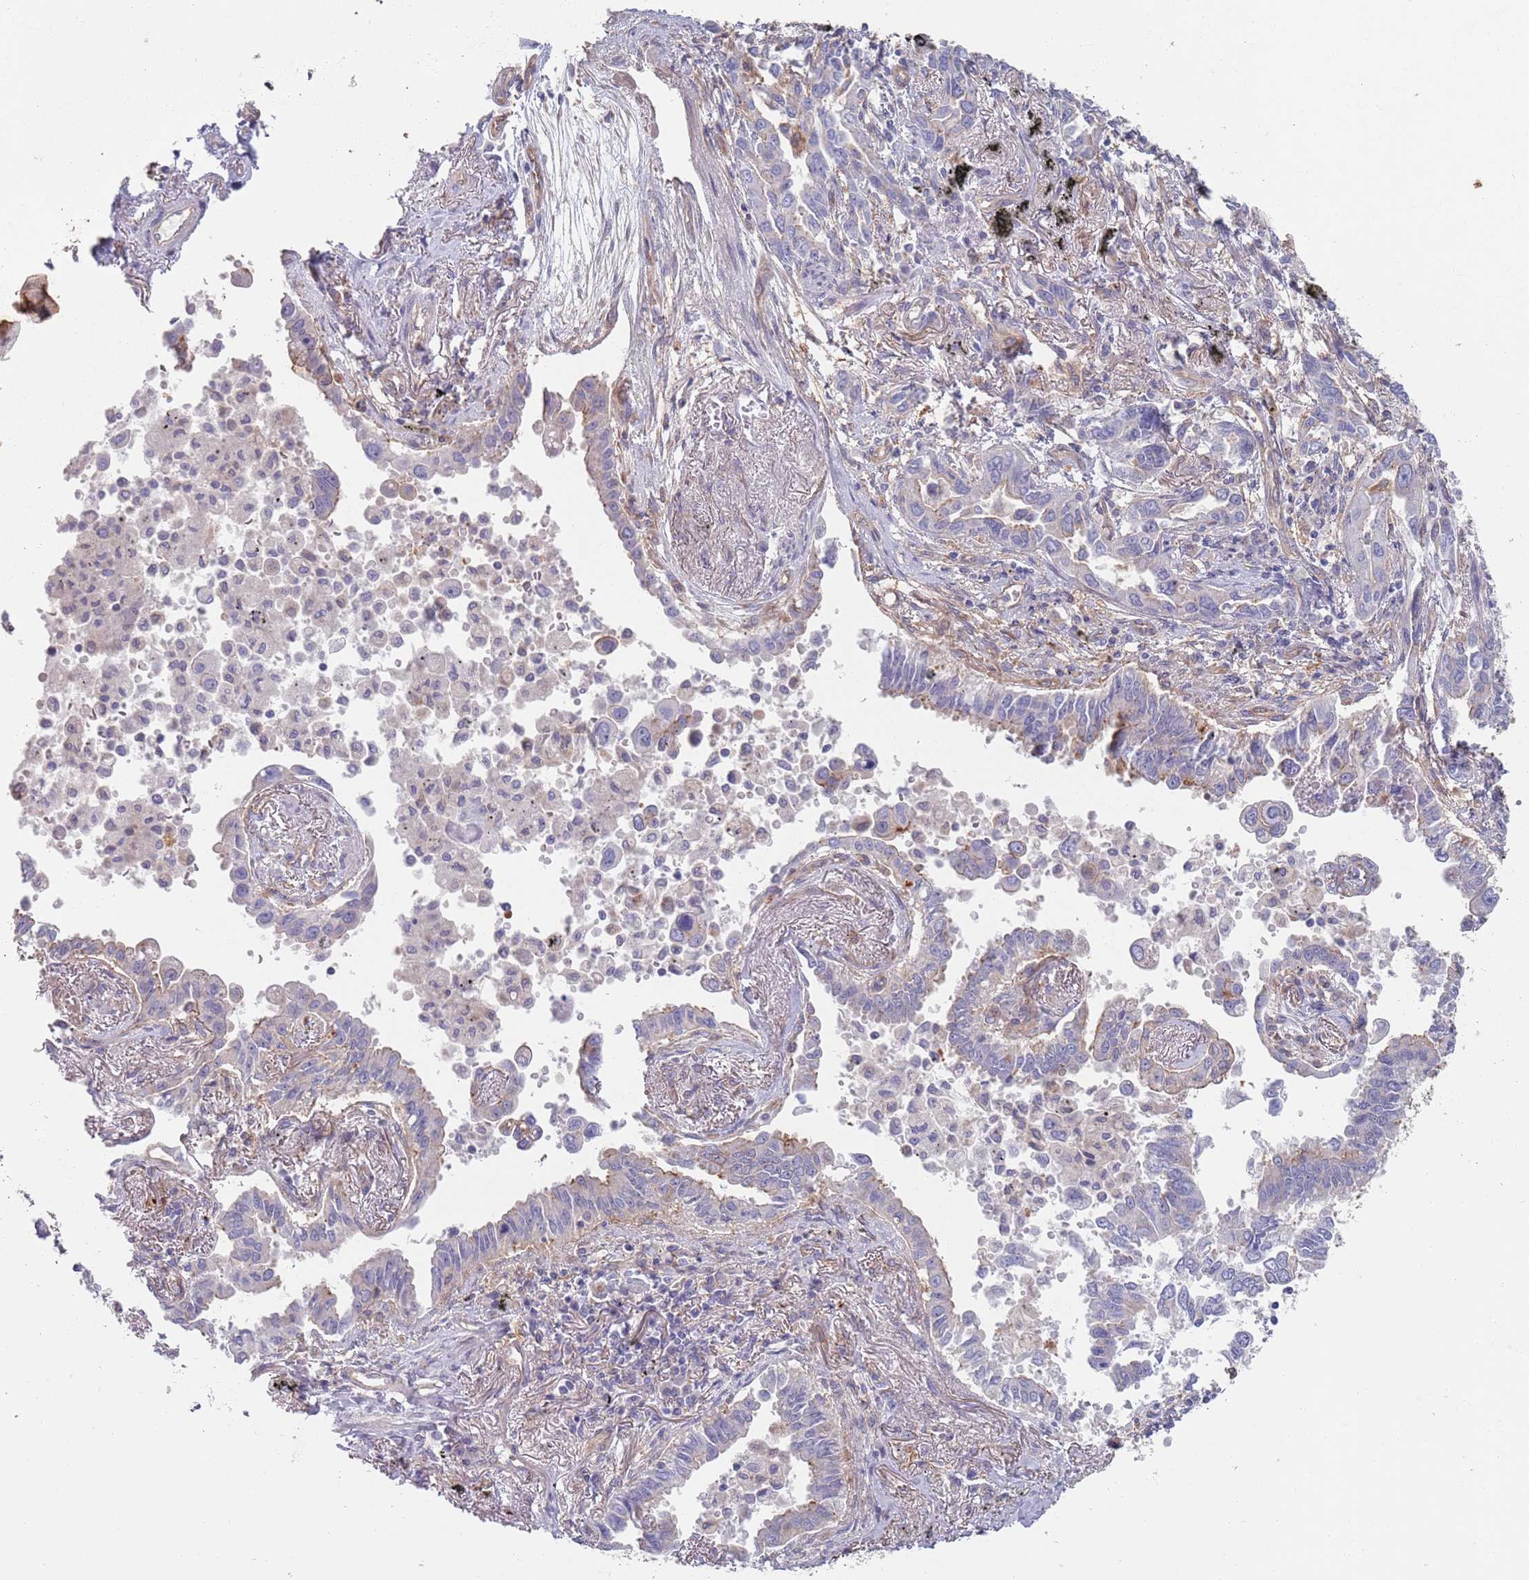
{"staining": {"intensity": "negative", "quantity": "none", "location": "none"}, "tissue": "lung cancer", "cell_type": "Tumor cells", "image_type": "cancer", "snomed": [{"axis": "morphology", "description": "Adenocarcinoma, NOS"}, {"axis": "topography", "description": "Lung"}], "caption": "Tumor cells show no significant protein expression in lung cancer. Brightfield microscopy of immunohistochemistry stained with DAB (brown) and hematoxylin (blue), captured at high magnification.", "gene": "APPL2", "patient": {"sex": "male", "age": 67}}